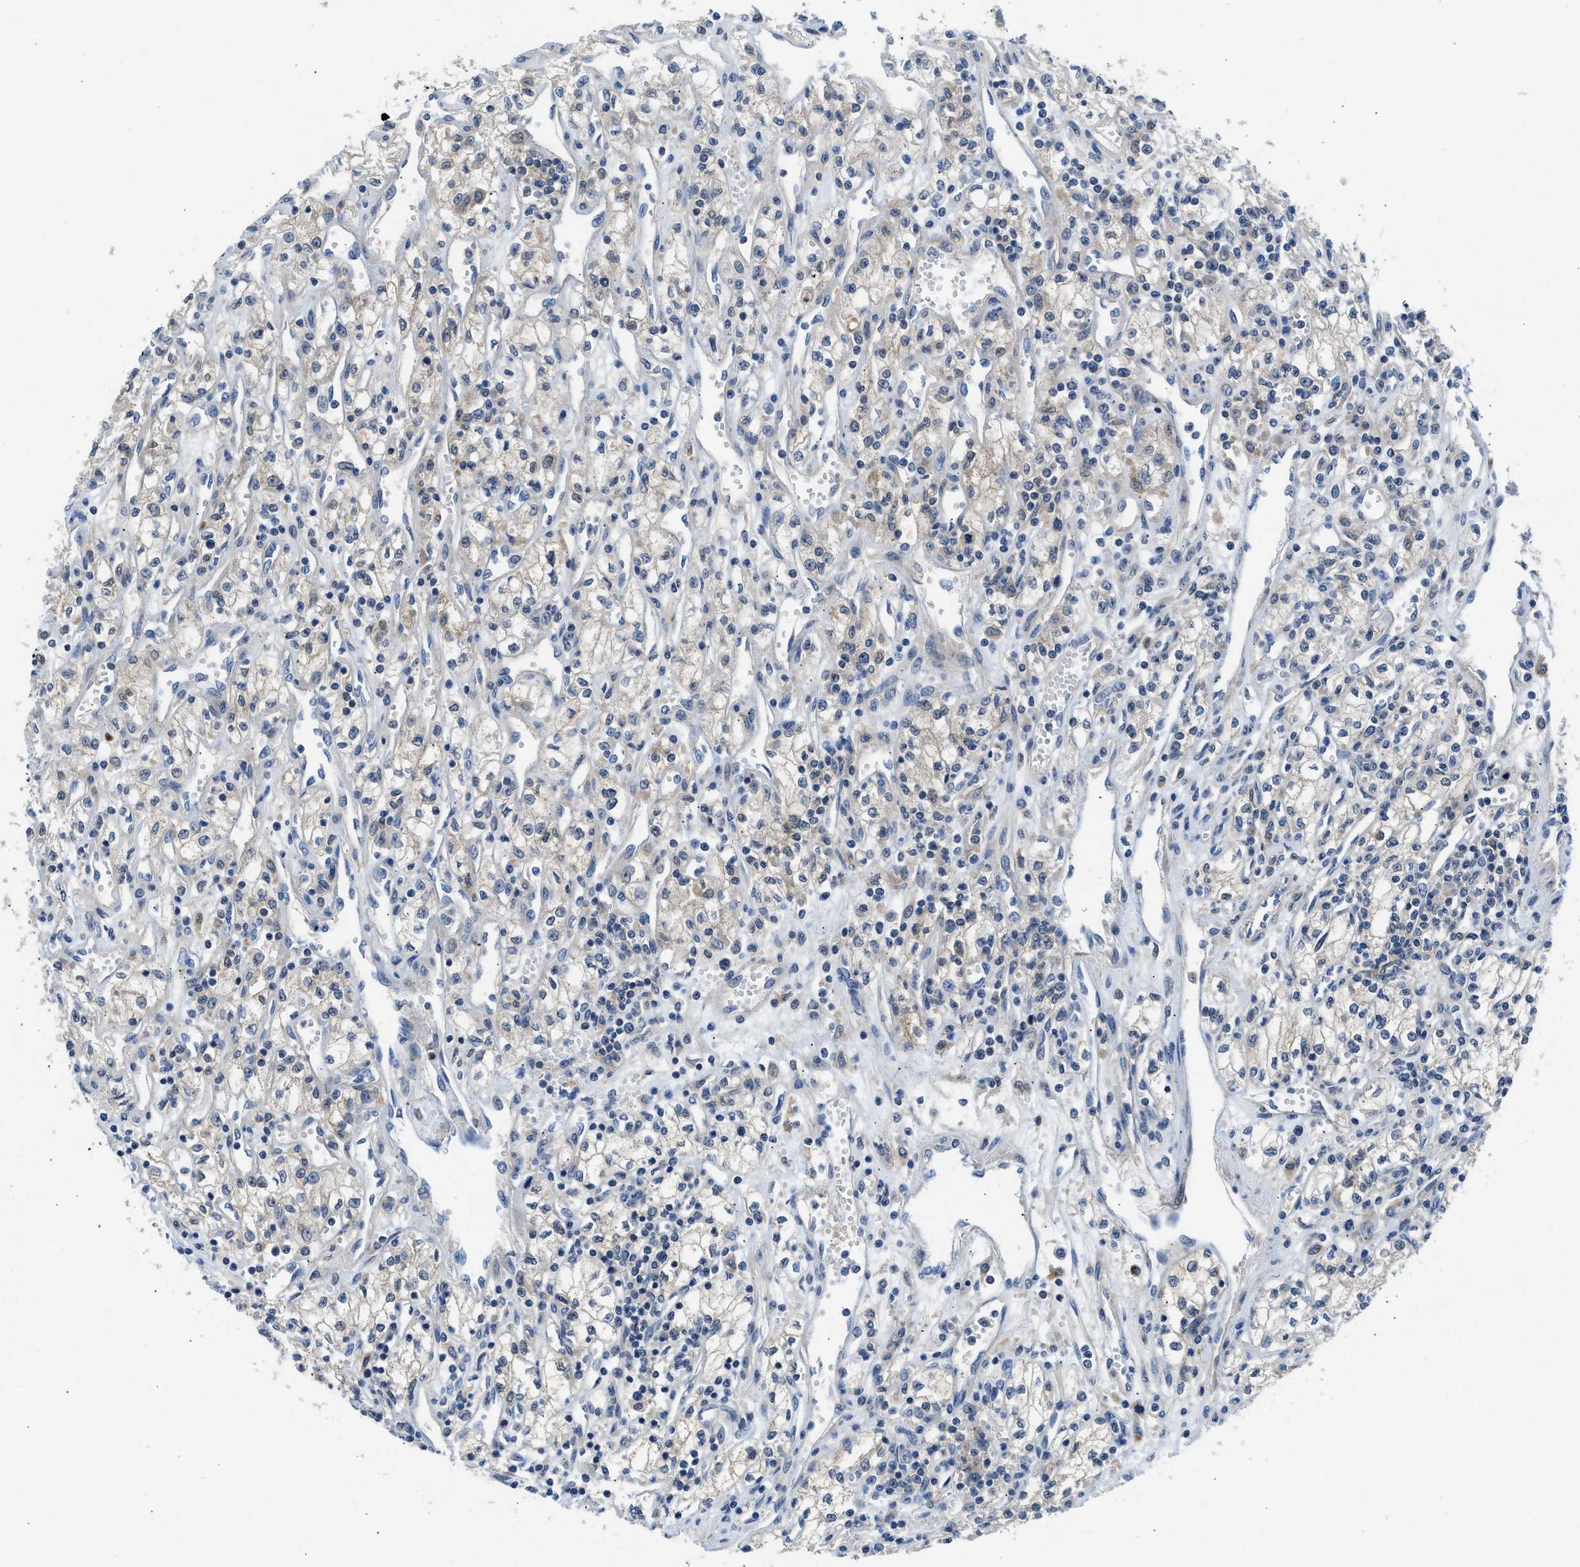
{"staining": {"intensity": "weak", "quantity": ">75%", "location": "cytoplasmic/membranous"}, "tissue": "renal cancer", "cell_type": "Tumor cells", "image_type": "cancer", "snomed": [{"axis": "morphology", "description": "Adenocarcinoma, NOS"}, {"axis": "topography", "description": "Kidney"}], "caption": "A brown stain labels weak cytoplasmic/membranous expression of a protein in human adenocarcinoma (renal) tumor cells.", "gene": "CBR1", "patient": {"sex": "male", "age": 59}}